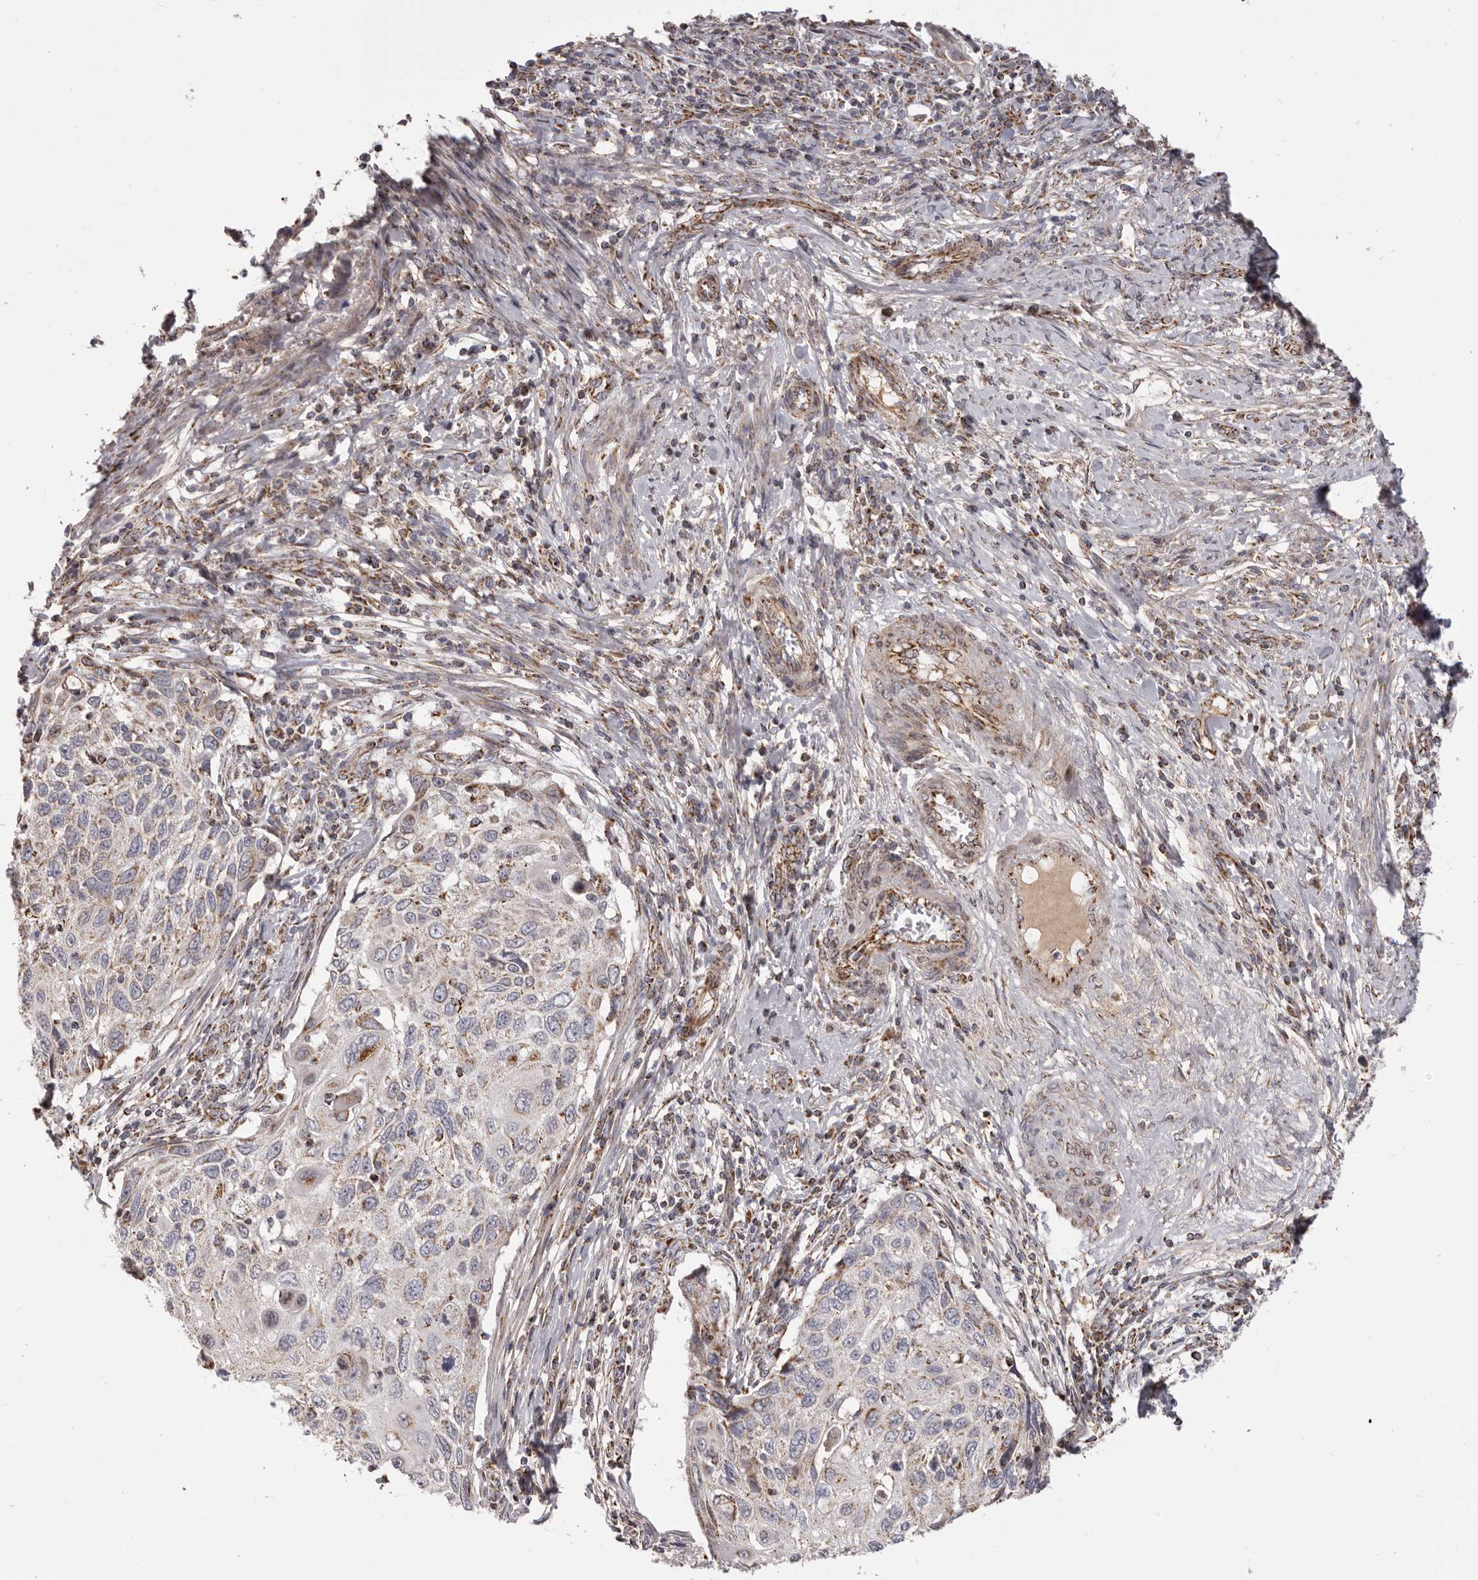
{"staining": {"intensity": "negative", "quantity": "none", "location": "none"}, "tissue": "cervical cancer", "cell_type": "Tumor cells", "image_type": "cancer", "snomed": [{"axis": "morphology", "description": "Squamous cell carcinoma, NOS"}, {"axis": "topography", "description": "Cervix"}], "caption": "Immunohistochemistry photomicrograph of neoplastic tissue: squamous cell carcinoma (cervical) stained with DAB (3,3'-diaminobenzidine) exhibits no significant protein positivity in tumor cells.", "gene": "CHRM2", "patient": {"sex": "female", "age": 70}}